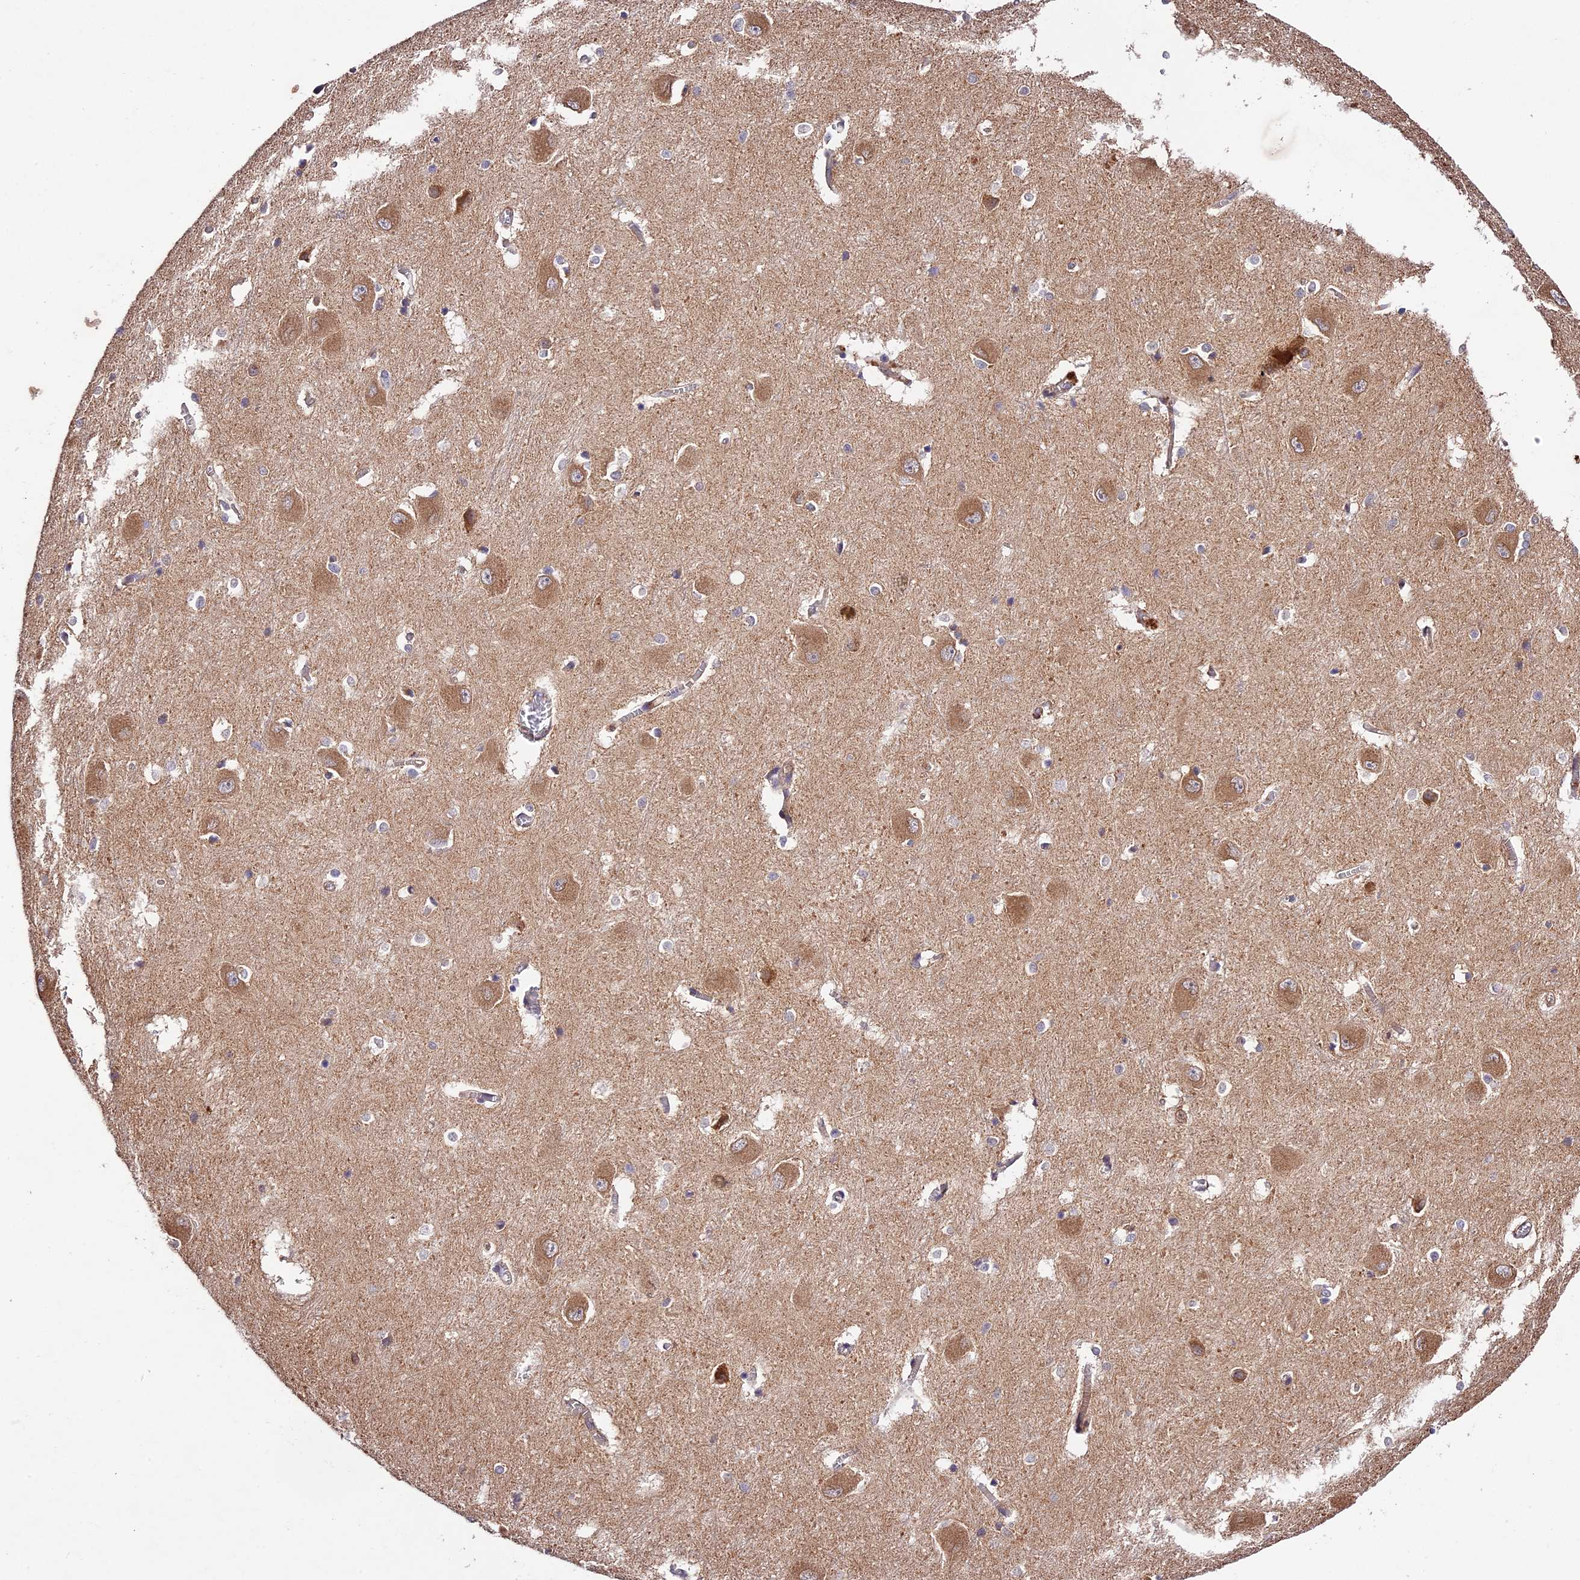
{"staining": {"intensity": "weak", "quantity": "25%-75%", "location": "cytoplasmic/membranous"}, "tissue": "caudate", "cell_type": "Glial cells", "image_type": "normal", "snomed": [{"axis": "morphology", "description": "Normal tissue, NOS"}, {"axis": "topography", "description": "Lateral ventricle wall"}], "caption": "Protein expression by IHC demonstrates weak cytoplasmic/membranous positivity in about 25%-75% of glial cells in normal caudate. Ihc stains the protein in brown and the nuclei are stained blue.", "gene": "CES3", "patient": {"sex": "male", "age": 37}}